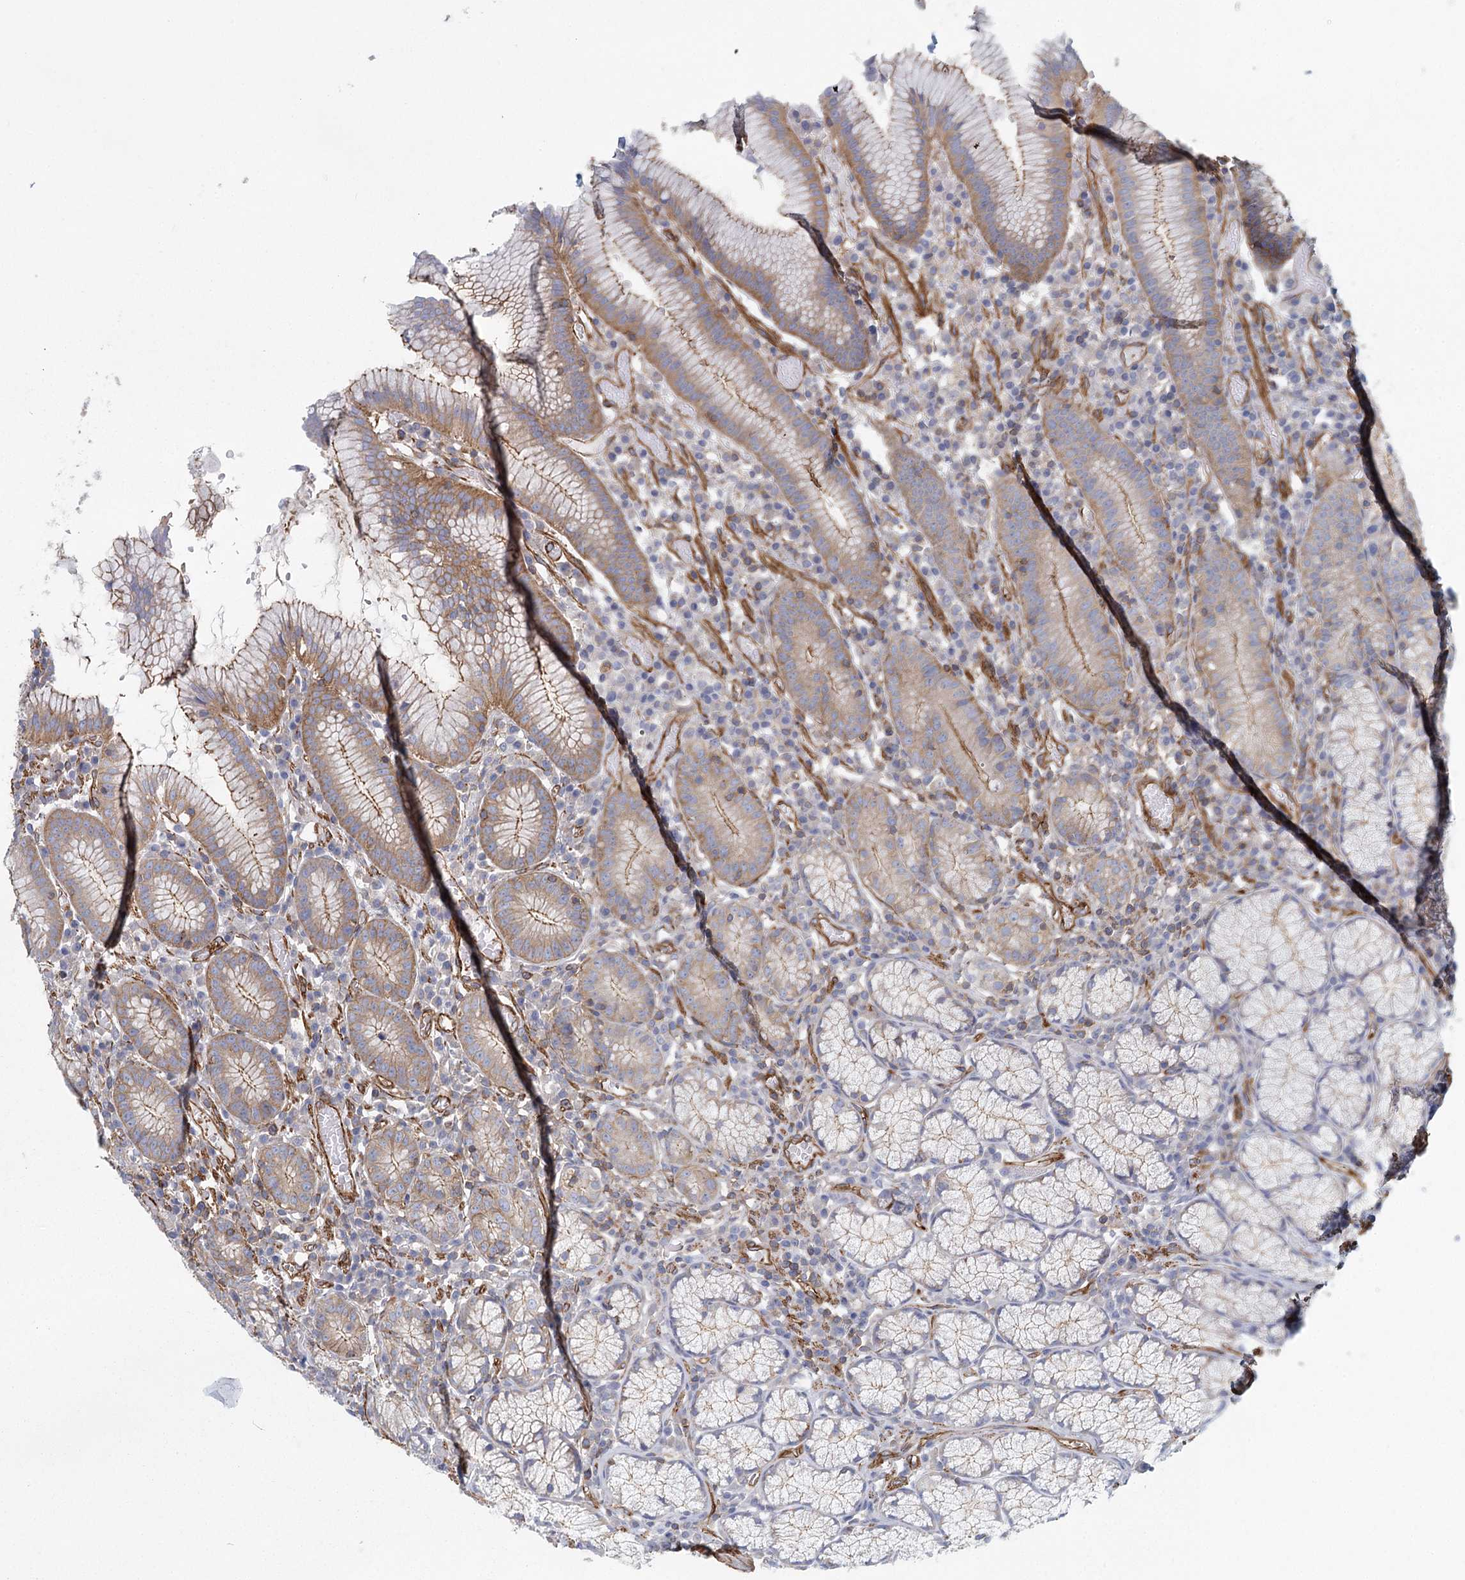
{"staining": {"intensity": "moderate", "quantity": "25%-75%", "location": "cytoplasmic/membranous"}, "tissue": "stomach", "cell_type": "Glandular cells", "image_type": "normal", "snomed": [{"axis": "morphology", "description": "Normal tissue, NOS"}, {"axis": "topography", "description": "Stomach"}], "caption": "Immunohistochemical staining of benign stomach displays 25%-75% levels of moderate cytoplasmic/membranous protein positivity in approximately 25%-75% of glandular cells.", "gene": "IFT46", "patient": {"sex": "male", "age": 55}}